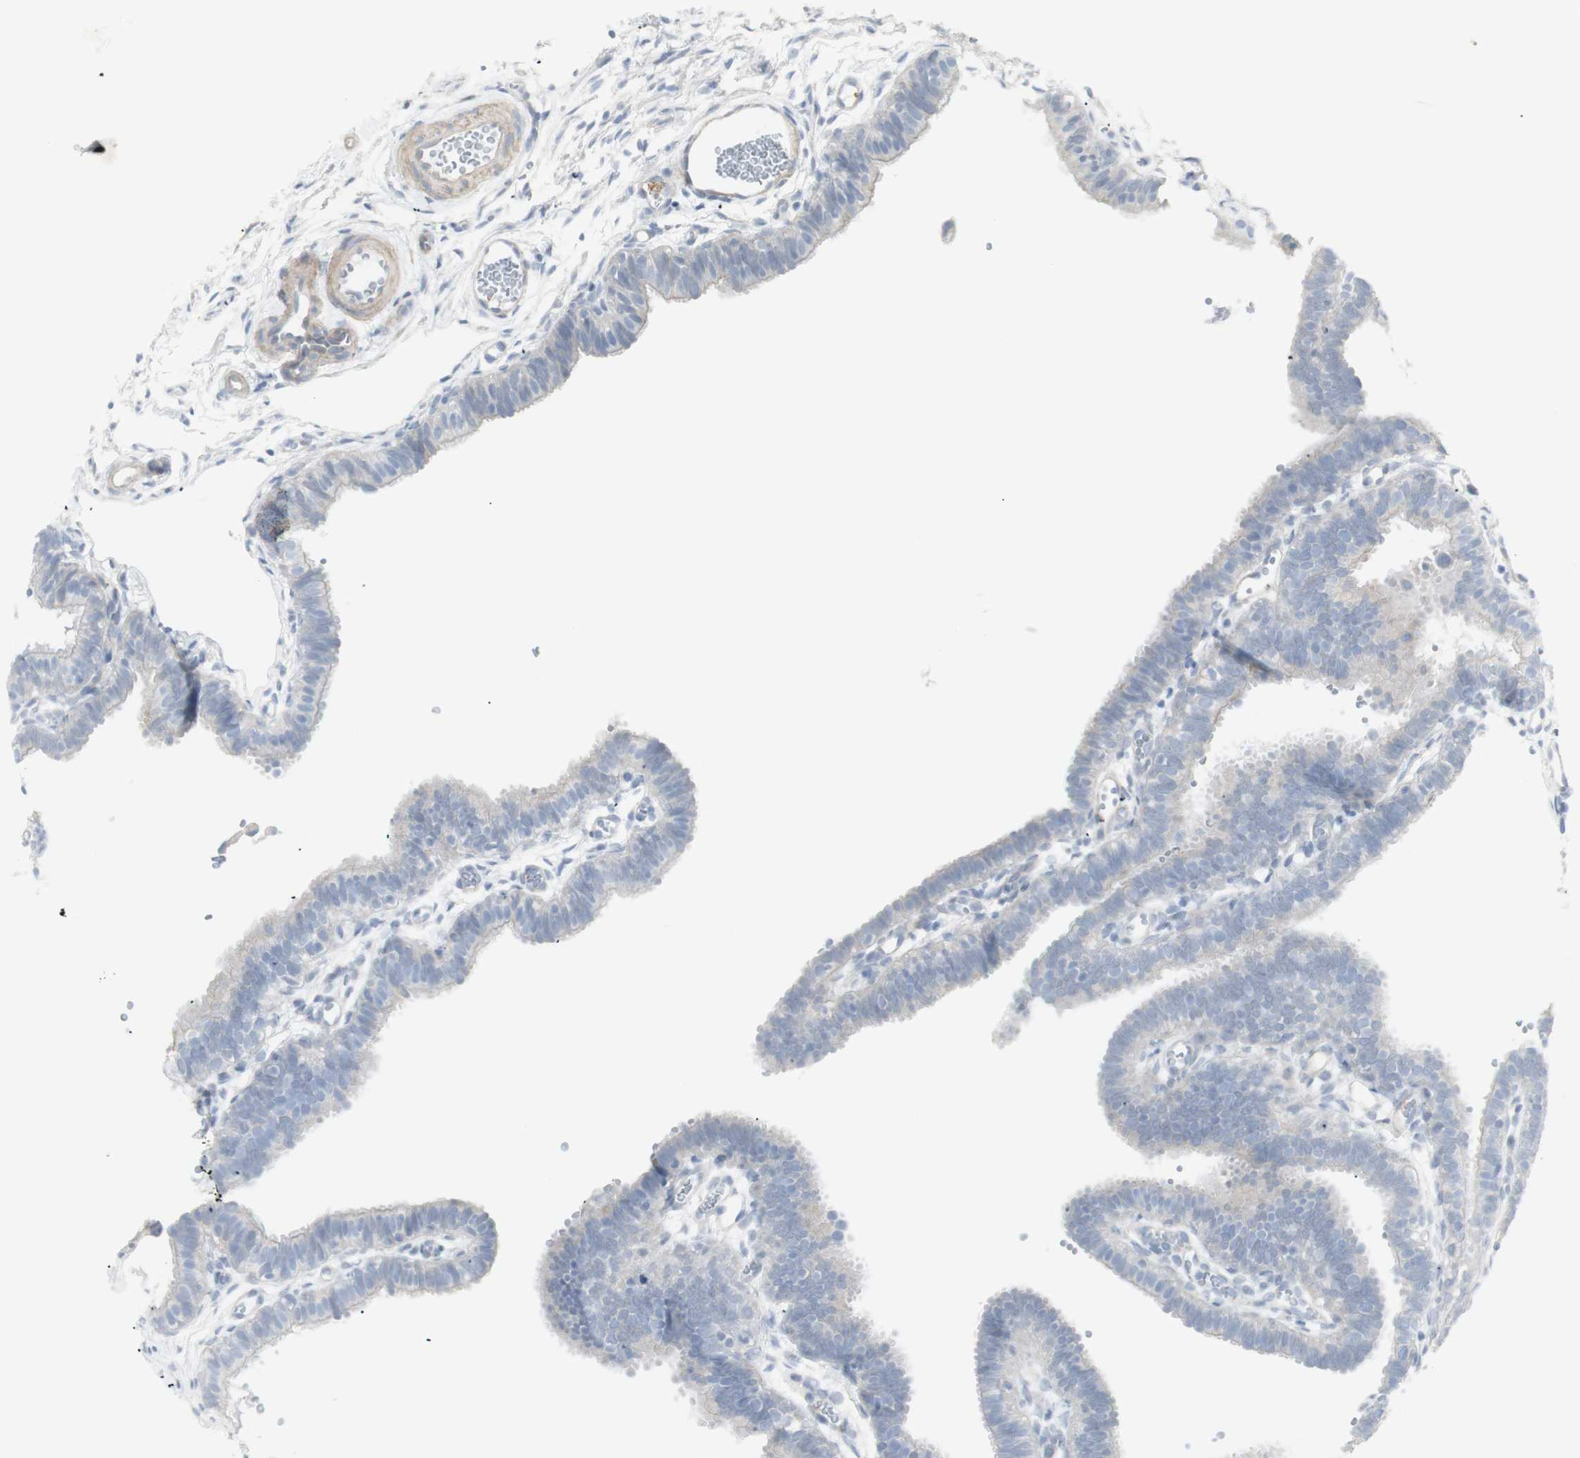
{"staining": {"intensity": "negative", "quantity": "none", "location": "none"}, "tissue": "fallopian tube", "cell_type": "Glandular cells", "image_type": "normal", "snomed": [{"axis": "morphology", "description": "Normal tissue, NOS"}, {"axis": "topography", "description": "Fallopian tube"}, {"axis": "topography", "description": "Placenta"}], "caption": "Immunohistochemical staining of normal fallopian tube exhibits no significant staining in glandular cells.", "gene": "NDST4", "patient": {"sex": "female", "age": 34}}